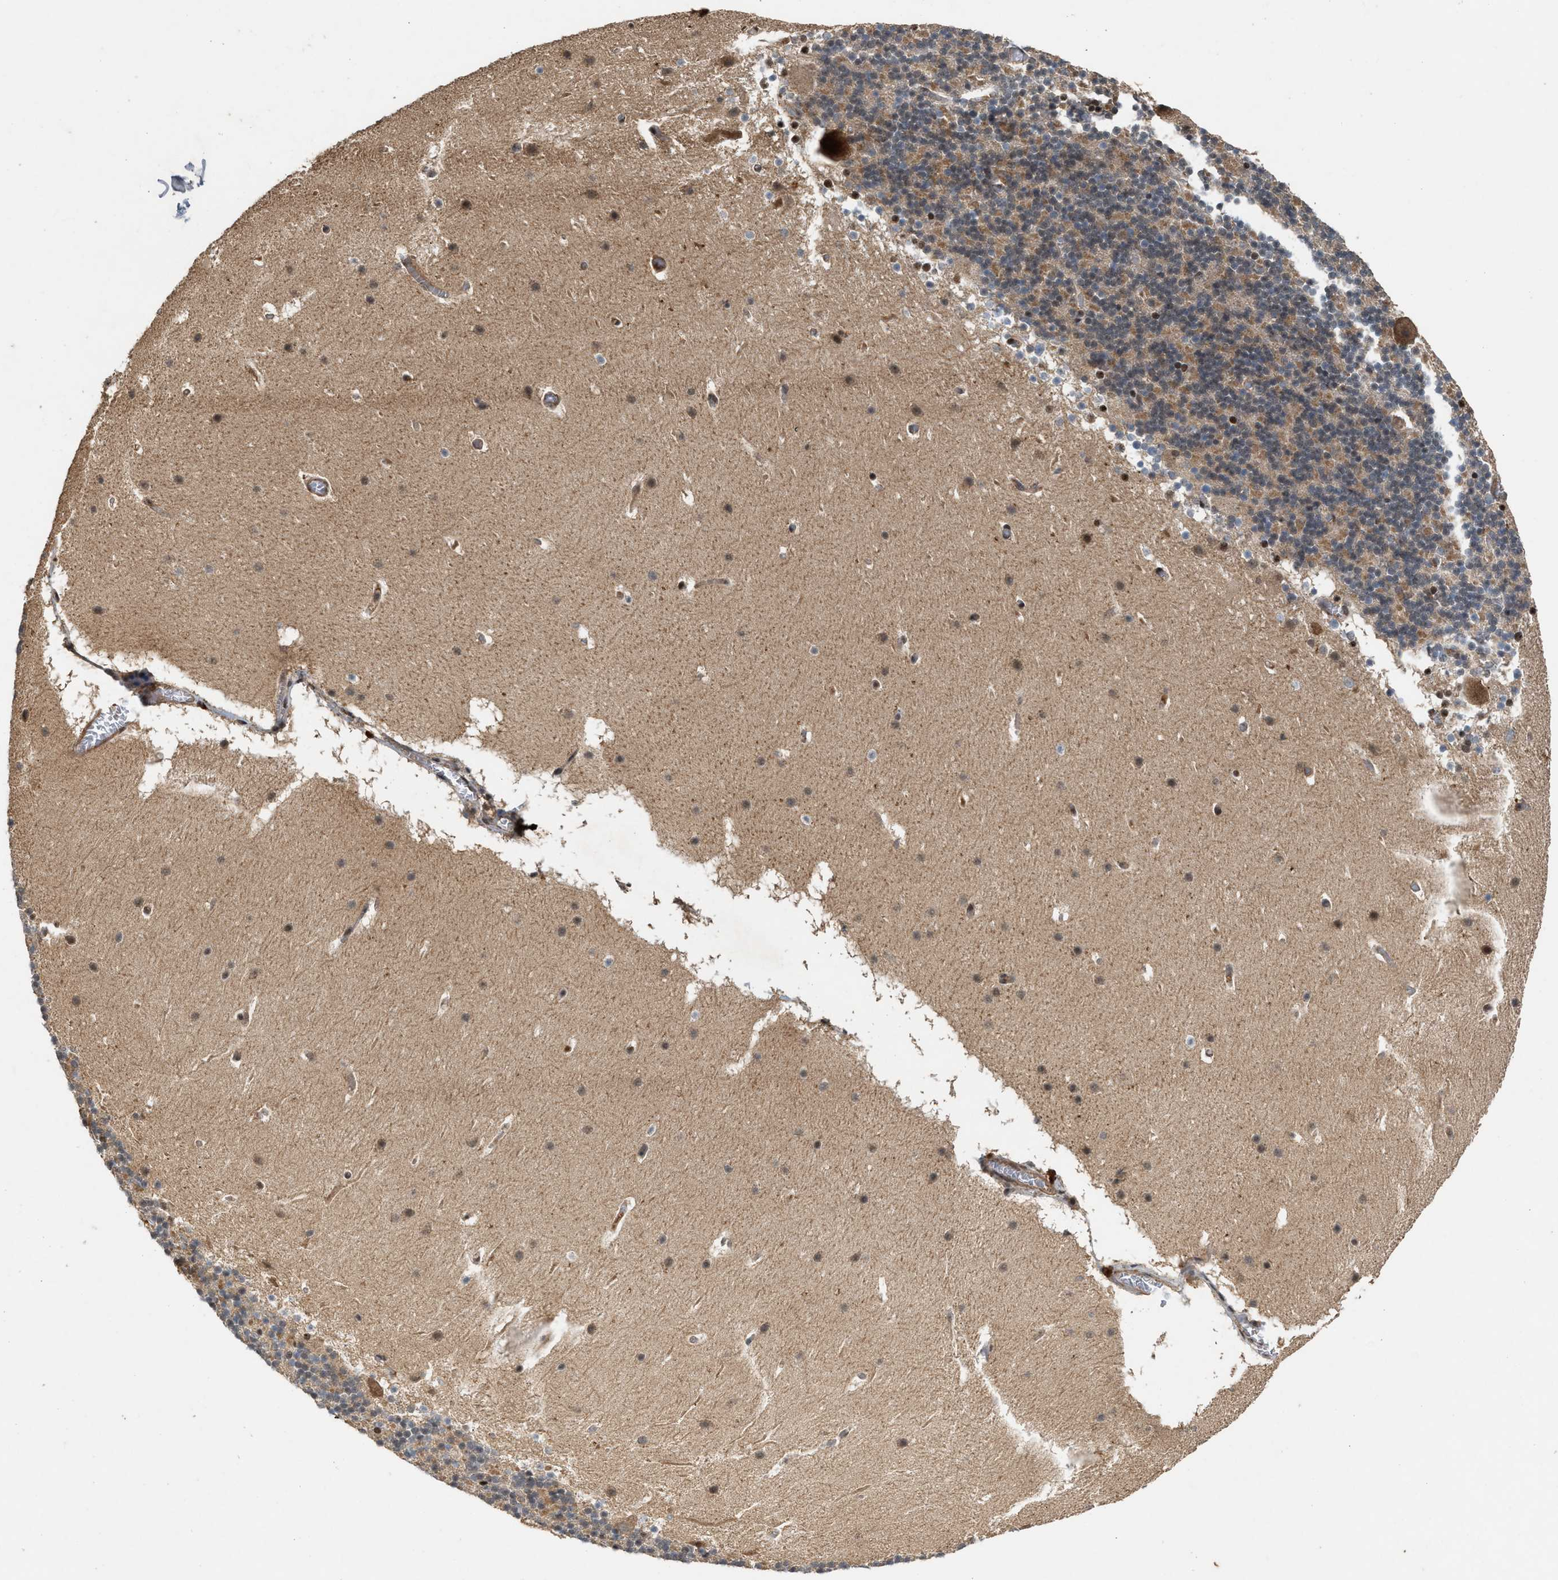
{"staining": {"intensity": "moderate", "quantity": "25%-75%", "location": "cytoplasmic/membranous,nuclear"}, "tissue": "cerebellum", "cell_type": "Cells in granular layer", "image_type": "normal", "snomed": [{"axis": "morphology", "description": "Normal tissue, NOS"}, {"axis": "topography", "description": "Cerebellum"}], "caption": "Cerebellum stained with IHC shows moderate cytoplasmic/membranous,nuclear expression in about 25%-75% of cells in granular layer.", "gene": "RUSC2", "patient": {"sex": "male", "age": 45}}